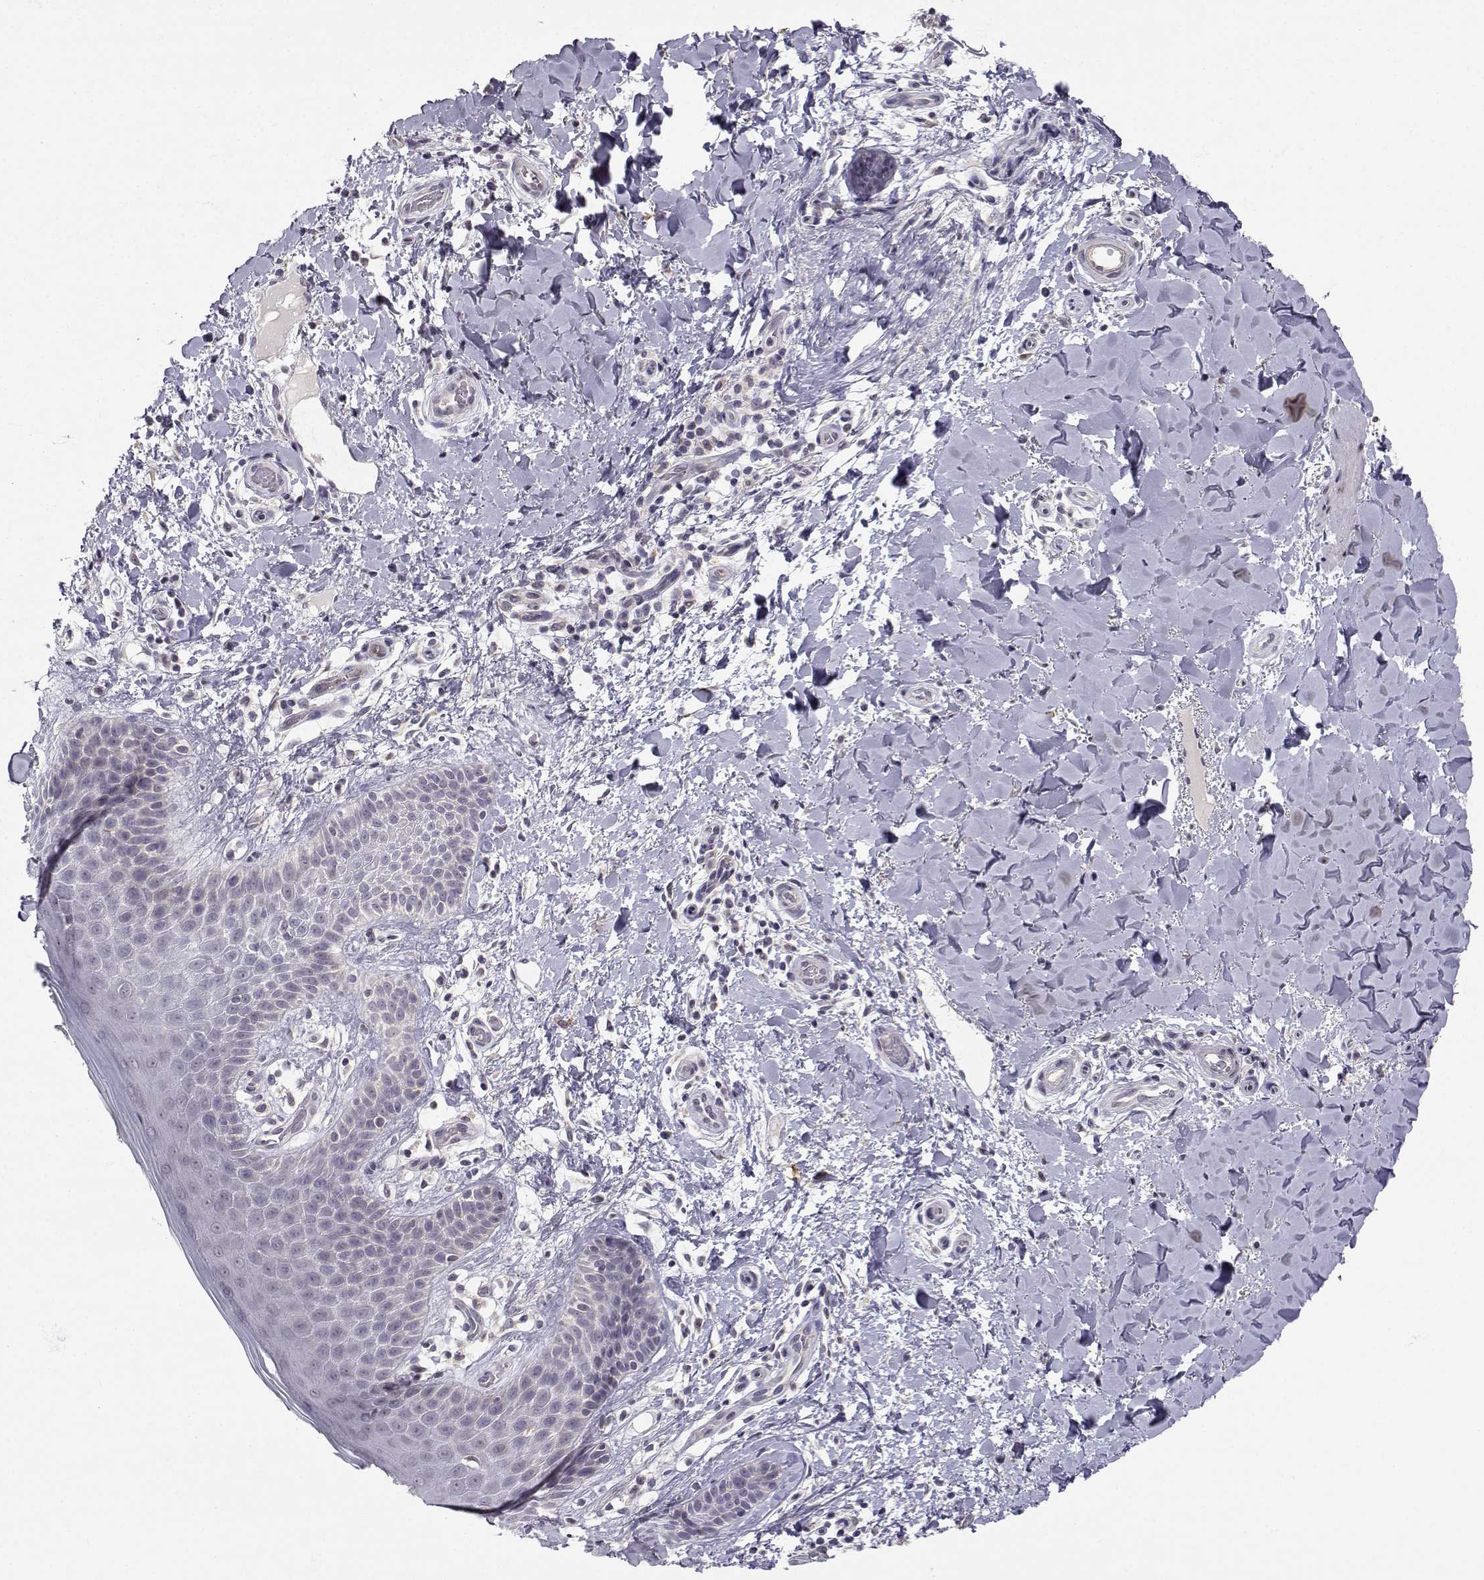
{"staining": {"intensity": "negative", "quantity": "none", "location": "none"}, "tissue": "skin", "cell_type": "Epidermal cells", "image_type": "normal", "snomed": [{"axis": "morphology", "description": "Normal tissue, NOS"}, {"axis": "topography", "description": "Anal"}], "caption": "Immunohistochemical staining of normal human skin displays no significant positivity in epidermal cells.", "gene": "SLC6A3", "patient": {"sex": "male", "age": 36}}